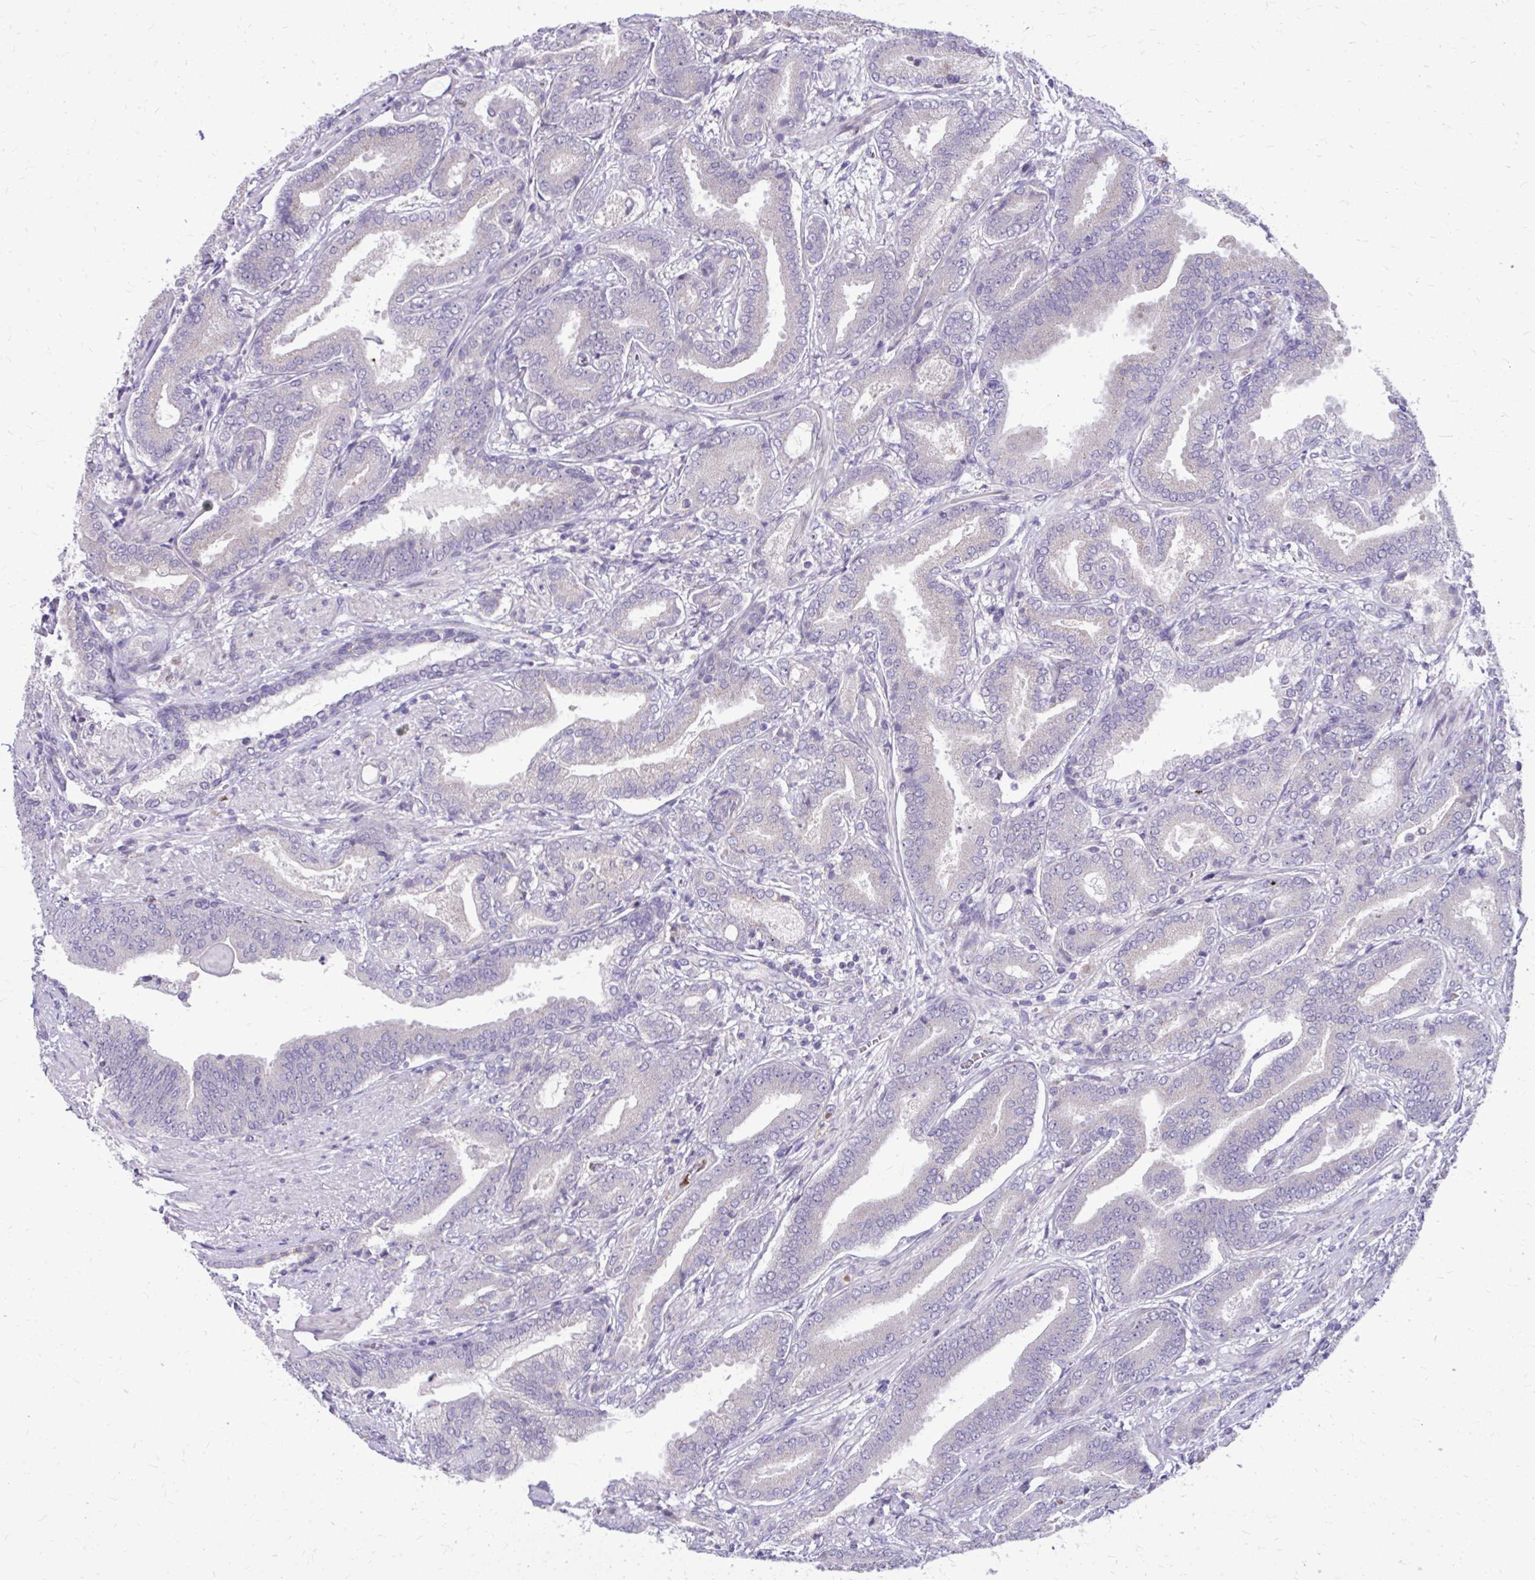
{"staining": {"intensity": "negative", "quantity": "none", "location": "none"}, "tissue": "prostate cancer", "cell_type": "Tumor cells", "image_type": "cancer", "snomed": [{"axis": "morphology", "description": "Adenocarcinoma, High grade"}, {"axis": "topography", "description": "Prostate"}], "caption": "Immunohistochemistry of human prostate adenocarcinoma (high-grade) demonstrates no staining in tumor cells.", "gene": "DPY19L1", "patient": {"sex": "male", "age": 62}}